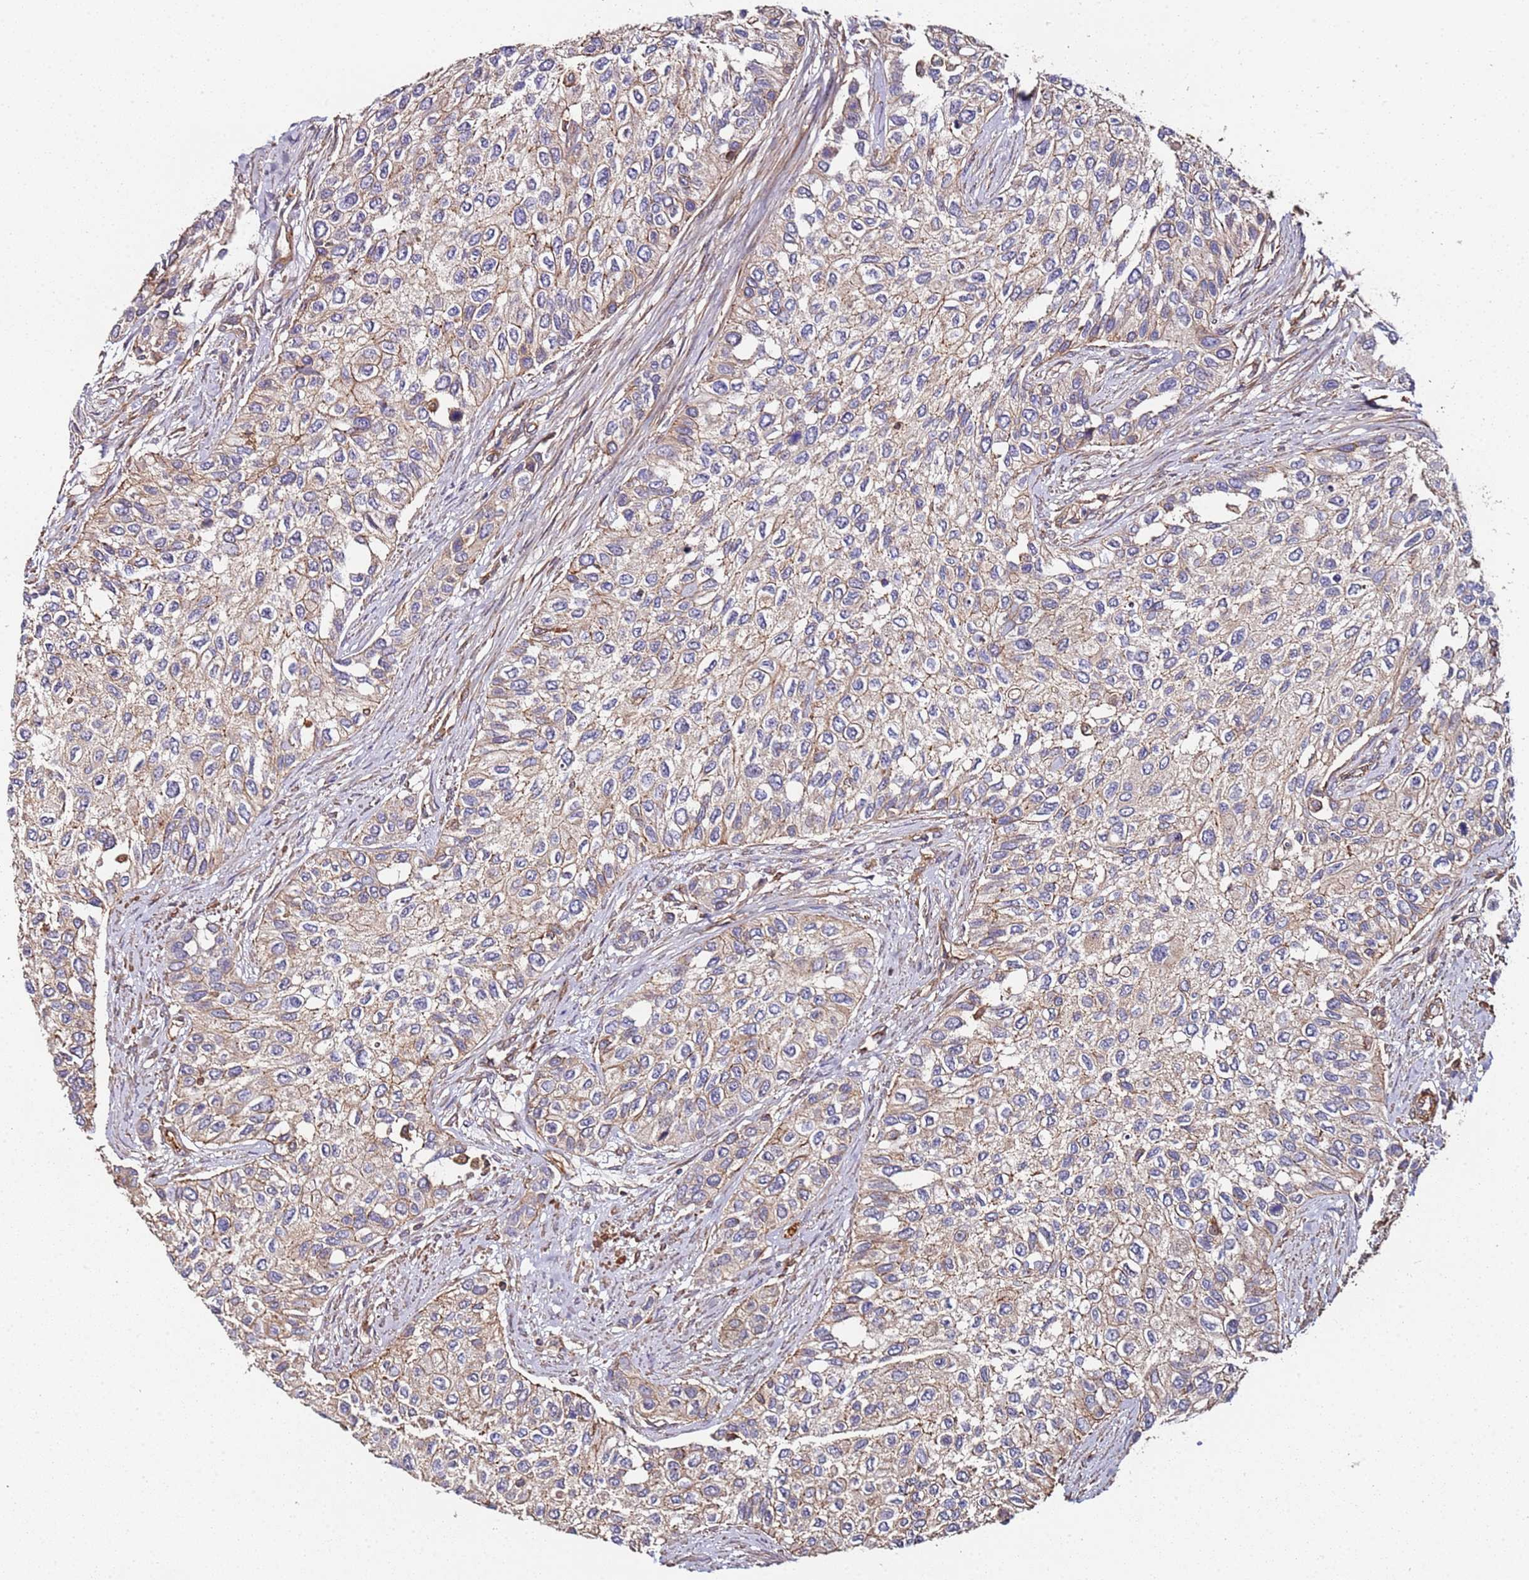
{"staining": {"intensity": "weak", "quantity": "25%-75%", "location": "cytoplasmic/membranous"}, "tissue": "urothelial cancer", "cell_type": "Tumor cells", "image_type": "cancer", "snomed": [{"axis": "morphology", "description": "Normal tissue, NOS"}, {"axis": "morphology", "description": "Urothelial carcinoma, High grade"}, {"axis": "topography", "description": "Vascular tissue"}, {"axis": "topography", "description": "Urinary bladder"}], "caption": "Immunohistochemistry staining of urothelial cancer, which displays low levels of weak cytoplasmic/membranous expression in approximately 25%-75% of tumor cells indicating weak cytoplasmic/membranous protein expression. The staining was performed using DAB (3,3'-diaminobenzidine) (brown) for protein detection and nuclei were counterstained in hematoxylin (blue).", "gene": "CYP2U1", "patient": {"sex": "female", "age": 56}}